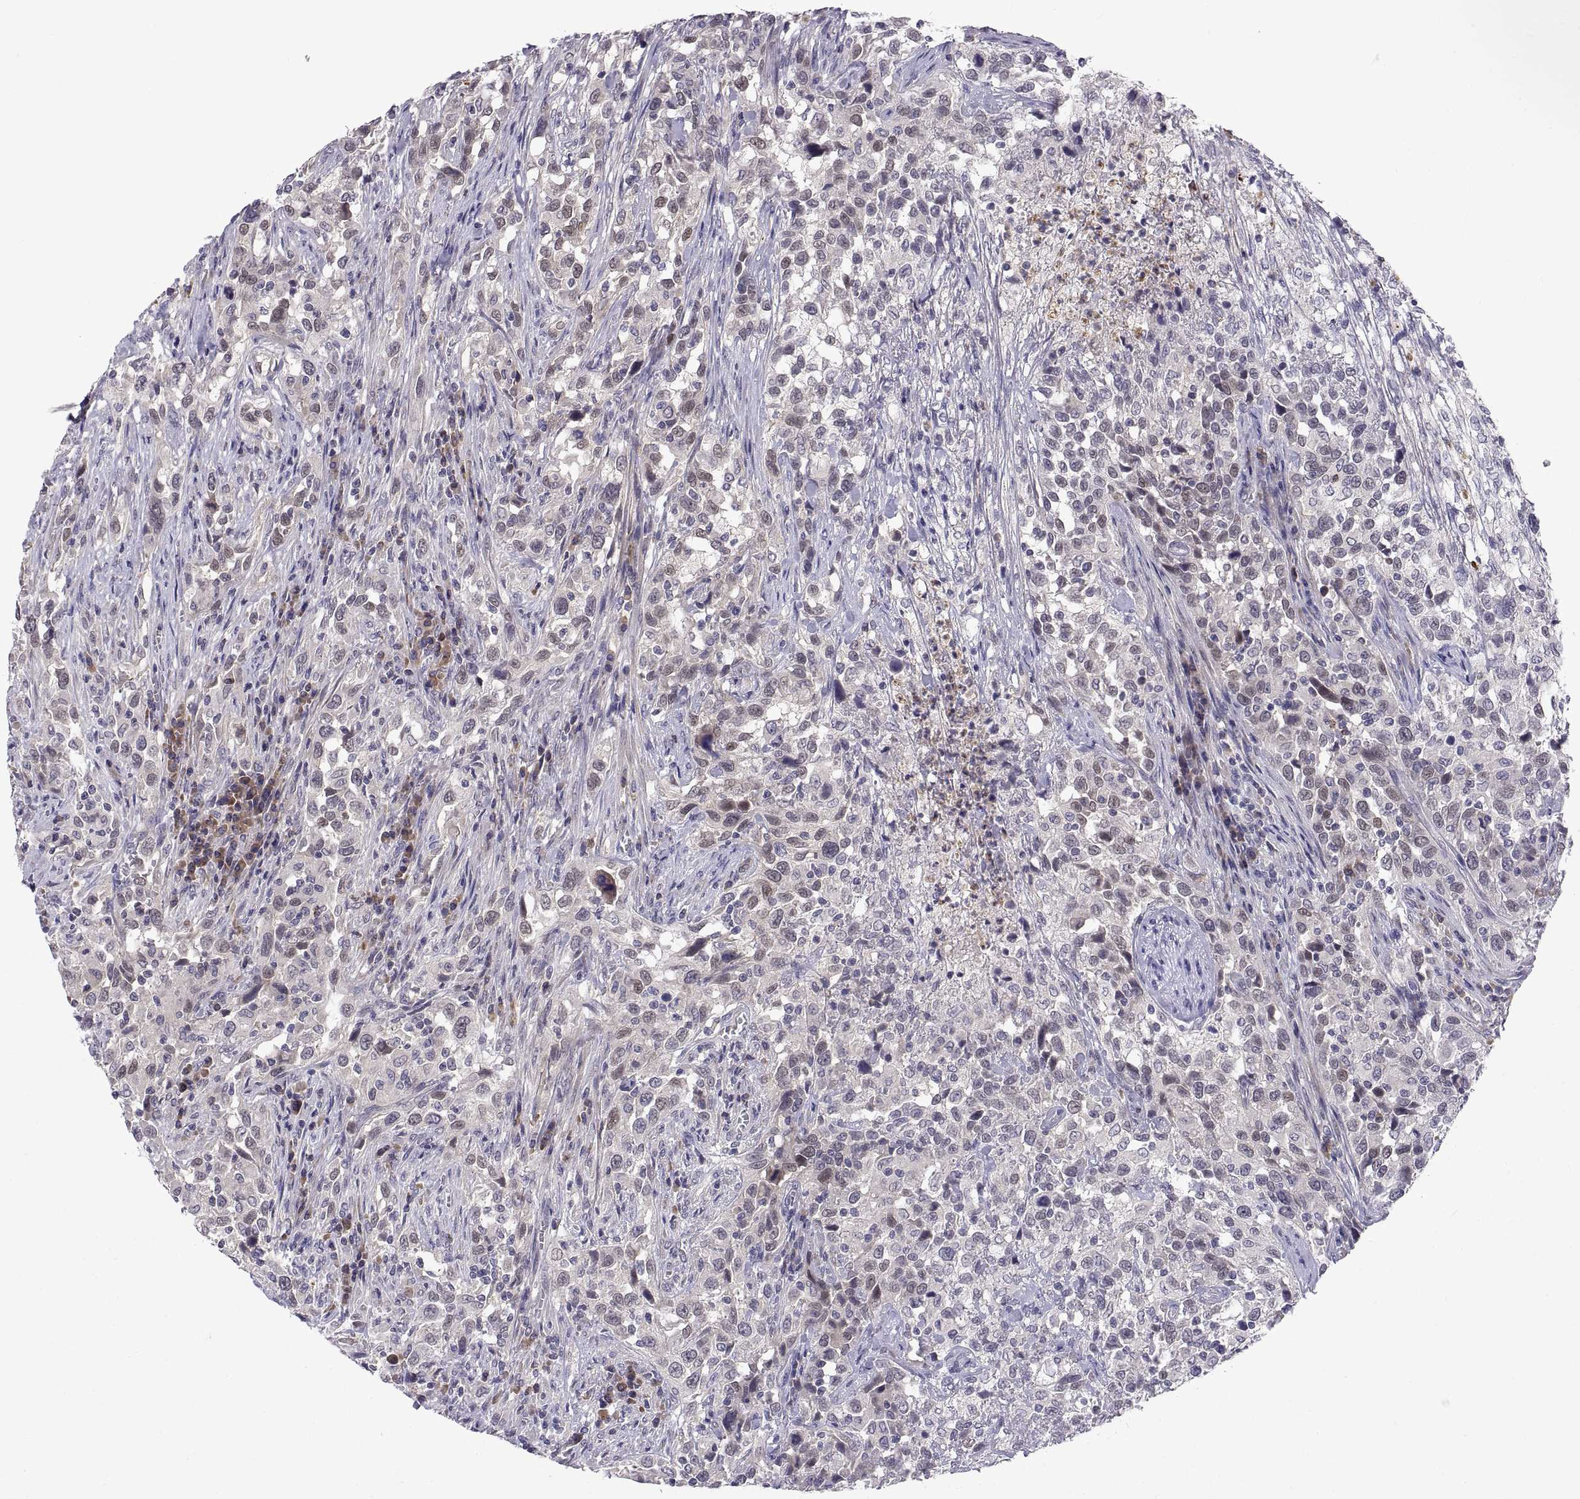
{"staining": {"intensity": "weak", "quantity": "25%-75%", "location": "cytoplasmic/membranous"}, "tissue": "urothelial cancer", "cell_type": "Tumor cells", "image_type": "cancer", "snomed": [{"axis": "morphology", "description": "Urothelial carcinoma, NOS"}, {"axis": "morphology", "description": "Urothelial carcinoma, High grade"}, {"axis": "topography", "description": "Urinary bladder"}], "caption": "Immunohistochemical staining of human transitional cell carcinoma demonstrates weak cytoplasmic/membranous protein positivity in about 25%-75% of tumor cells.", "gene": "PKP1", "patient": {"sex": "female", "age": 64}}